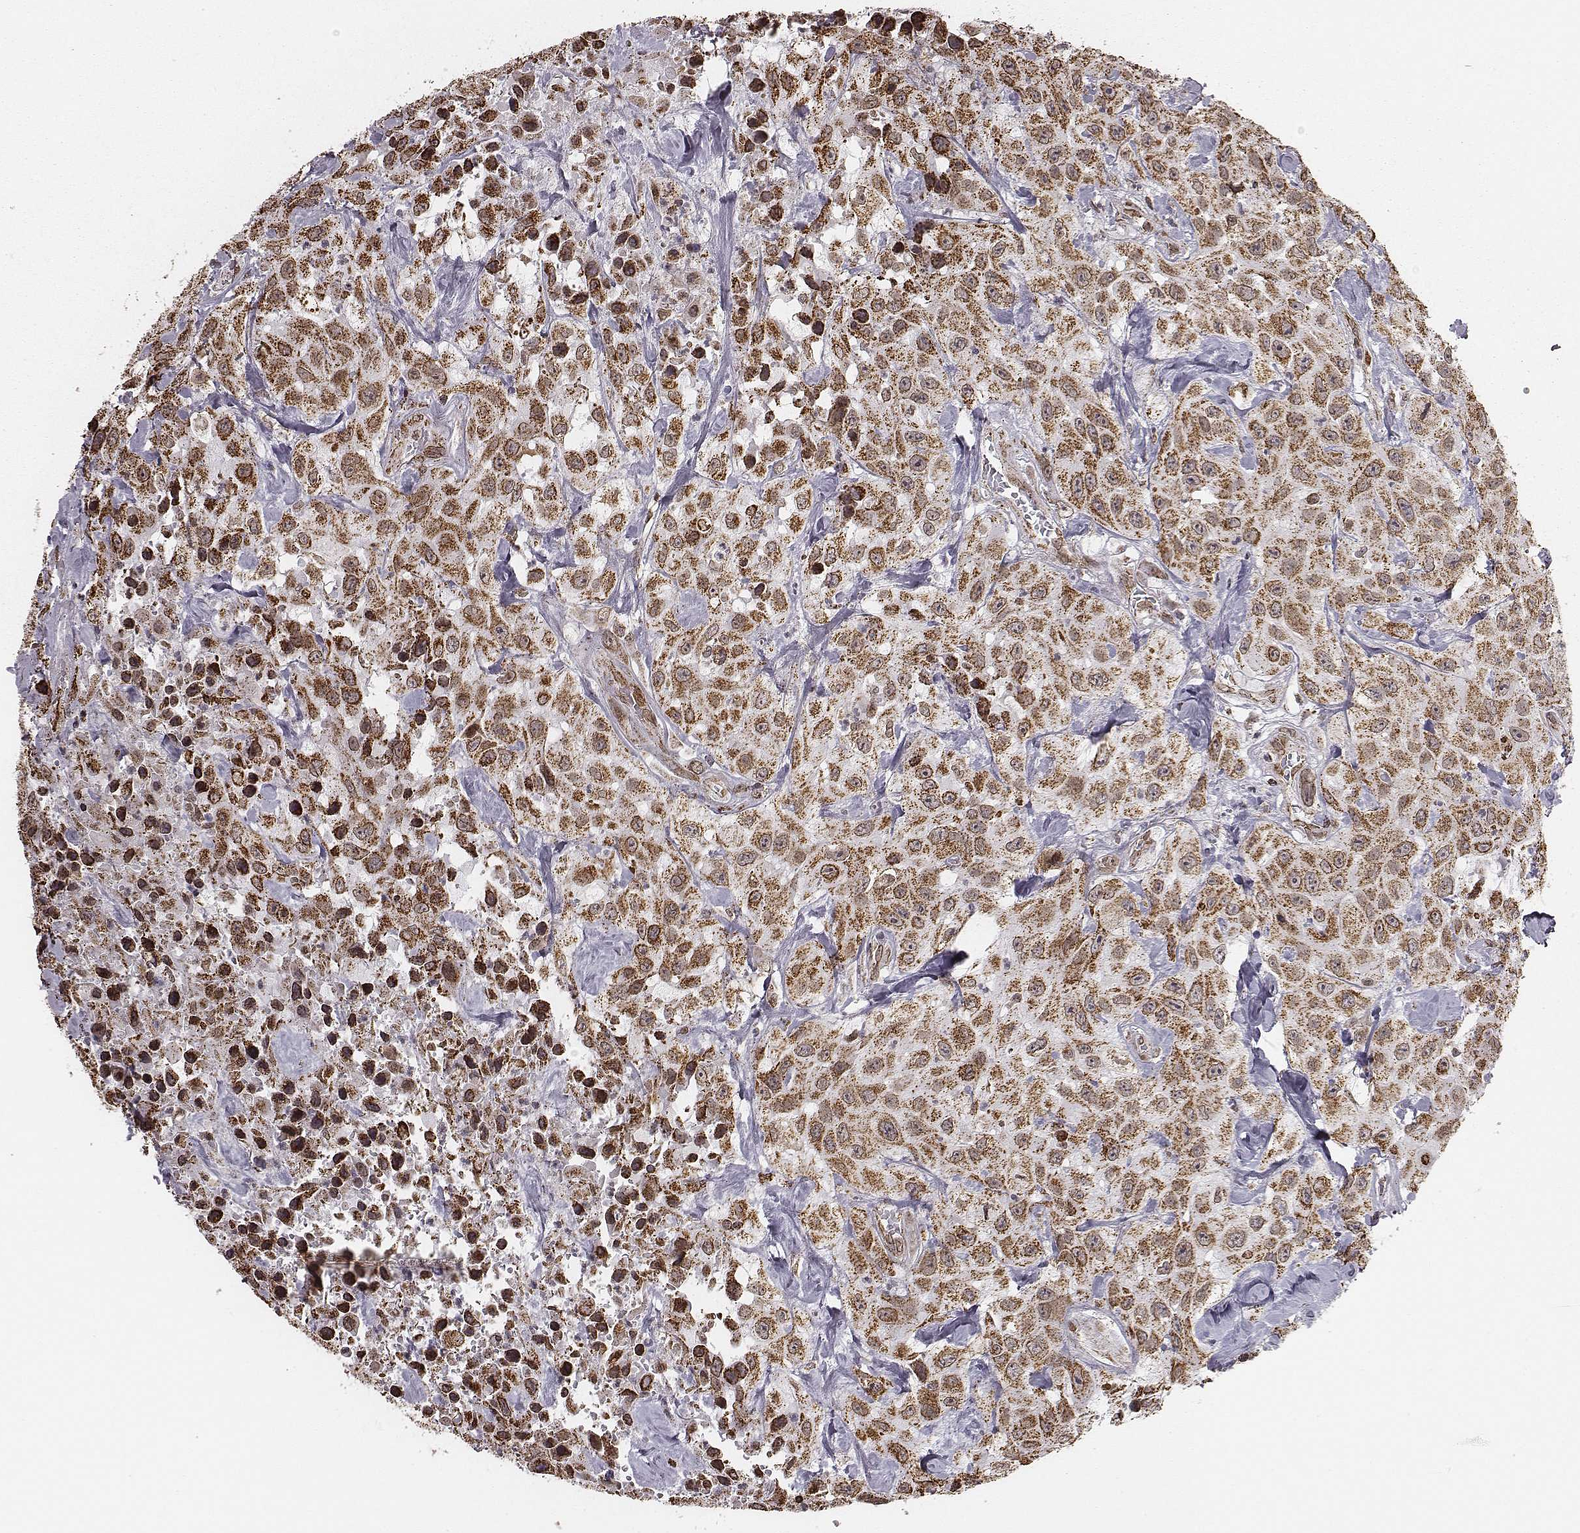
{"staining": {"intensity": "moderate", "quantity": ">75%", "location": "cytoplasmic/membranous"}, "tissue": "urothelial cancer", "cell_type": "Tumor cells", "image_type": "cancer", "snomed": [{"axis": "morphology", "description": "Urothelial carcinoma, High grade"}, {"axis": "topography", "description": "Urinary bladder"}], "caption": "This micrograph reveals IHC staining of urothelial cancer, with medium moderate cytoplasmic/membranous staining in approximately >75% of tumor cells.", "gene": "ACOT2", "patient": {"sex": "male", "age": 79}}